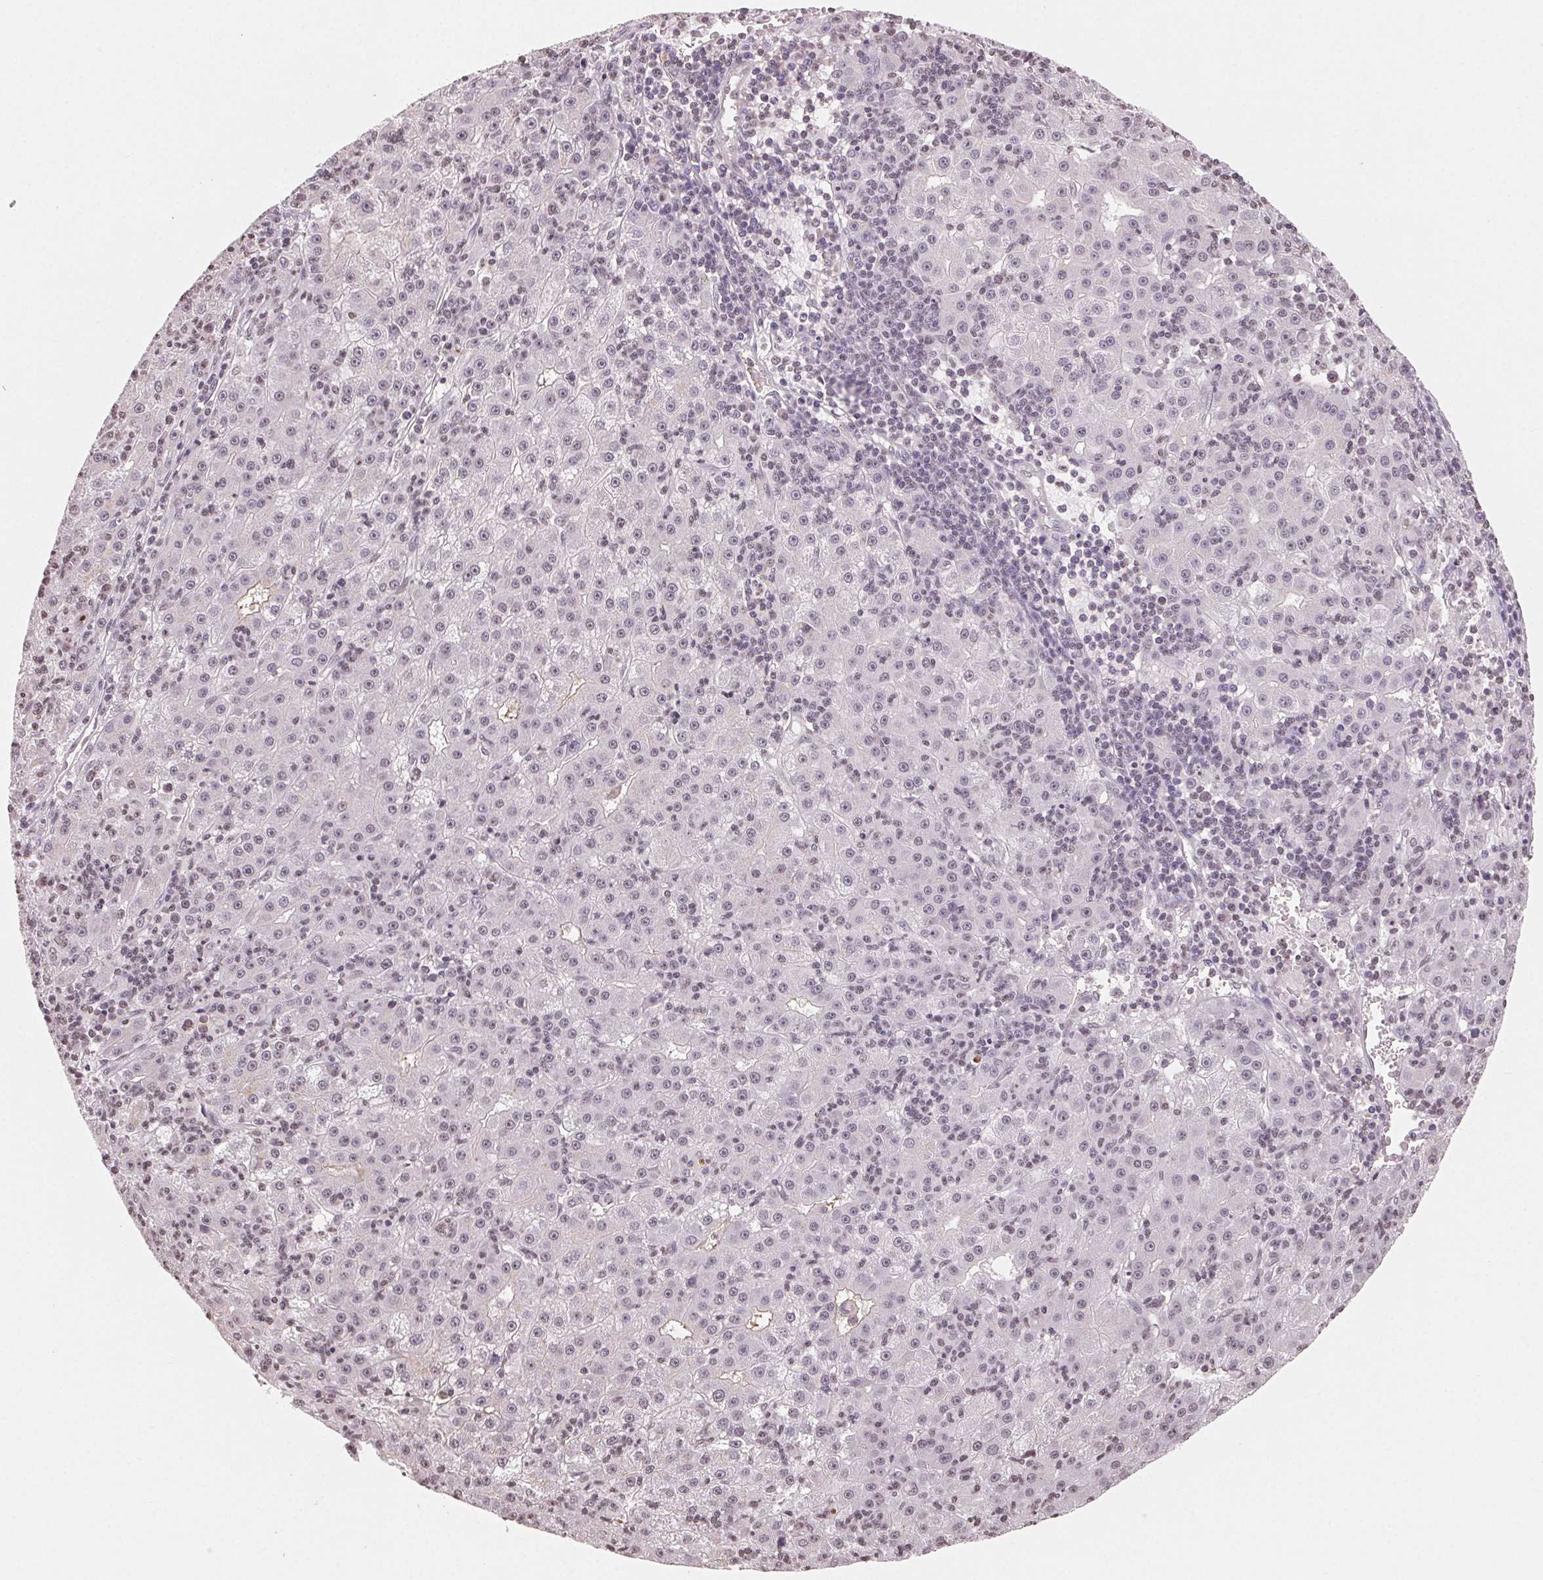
{"staining": {"intensity": "negative", "quantity": "none", "location": "none"}, "tissue": "liver cancer", "cell_type": "Tumor cells", "image_type": "cancer", "snomed": [{"axis": "morphology", "description": "Carcinoma, Hepatocellular, NOS"}, {"axis": "topography", "description": "Liver"}], "caption": "Human liver cancer (hepatocellular carcinoma) stained for a protein using IHC exhibits no positivity in tumor cells.", "gene": "TBP", "patient": {"sex": "male", "age": 76}}